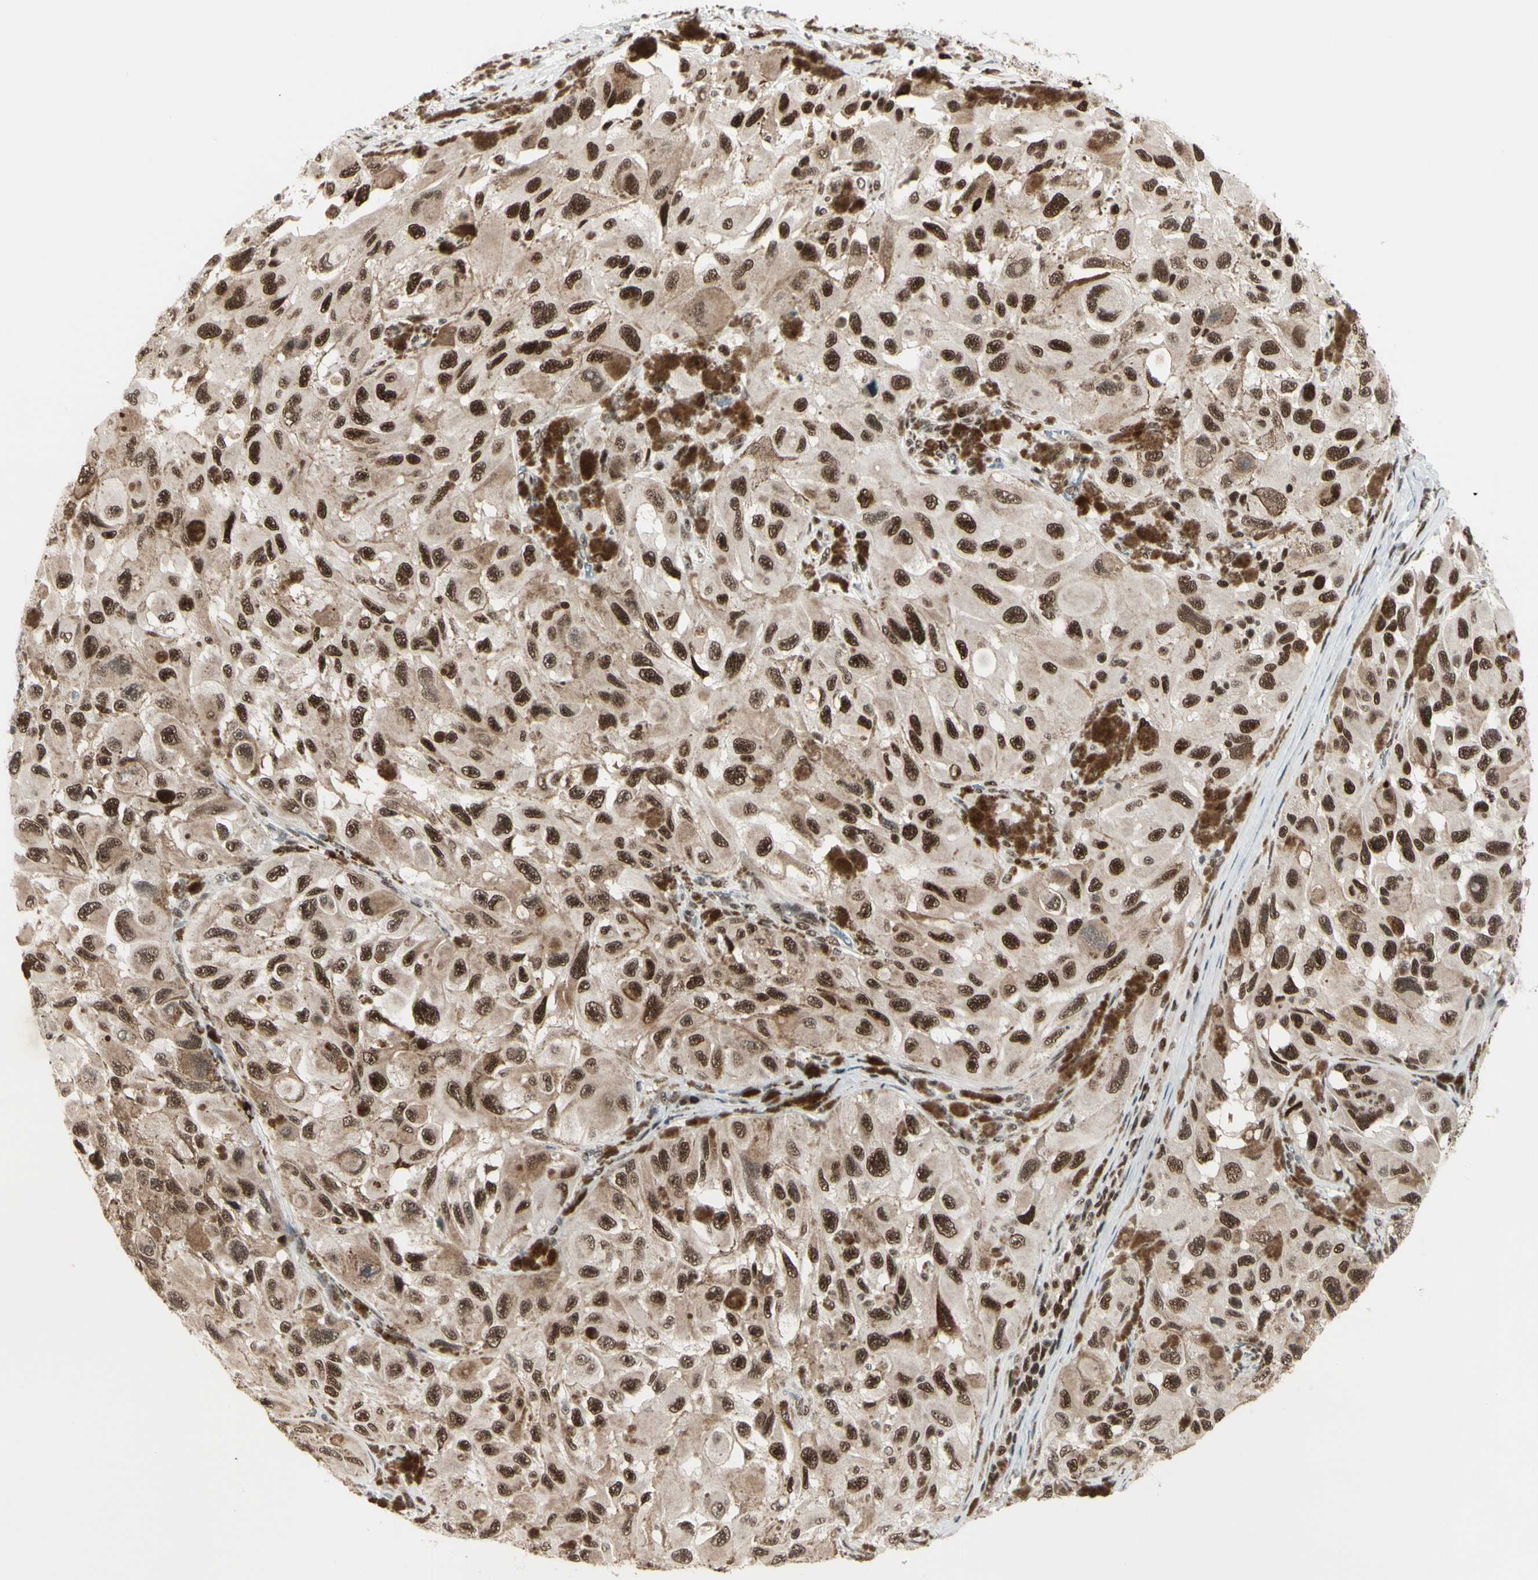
{"staining": {"intensity": "strong", "quantity": ">75%", "location": "nuclear"}, "tissue": "melanoma", "cell_type": "Tumor cells", "image_type": "cancer", "snomed": [{"axis": "morphology", "description": "Malignant melanoma, NOS"}, {"axis": "topography", "description": "Skin"}], "caption": "This image shows melanoma stained with immunohistochemistry (IHC) to label a protein in brown. The nuclear of tumor cells show strong positivity for the protein. Nuclei are counter-stained blue.", "gene": "CHAMP1", "patient": {"sex": "female", "age": 73}}